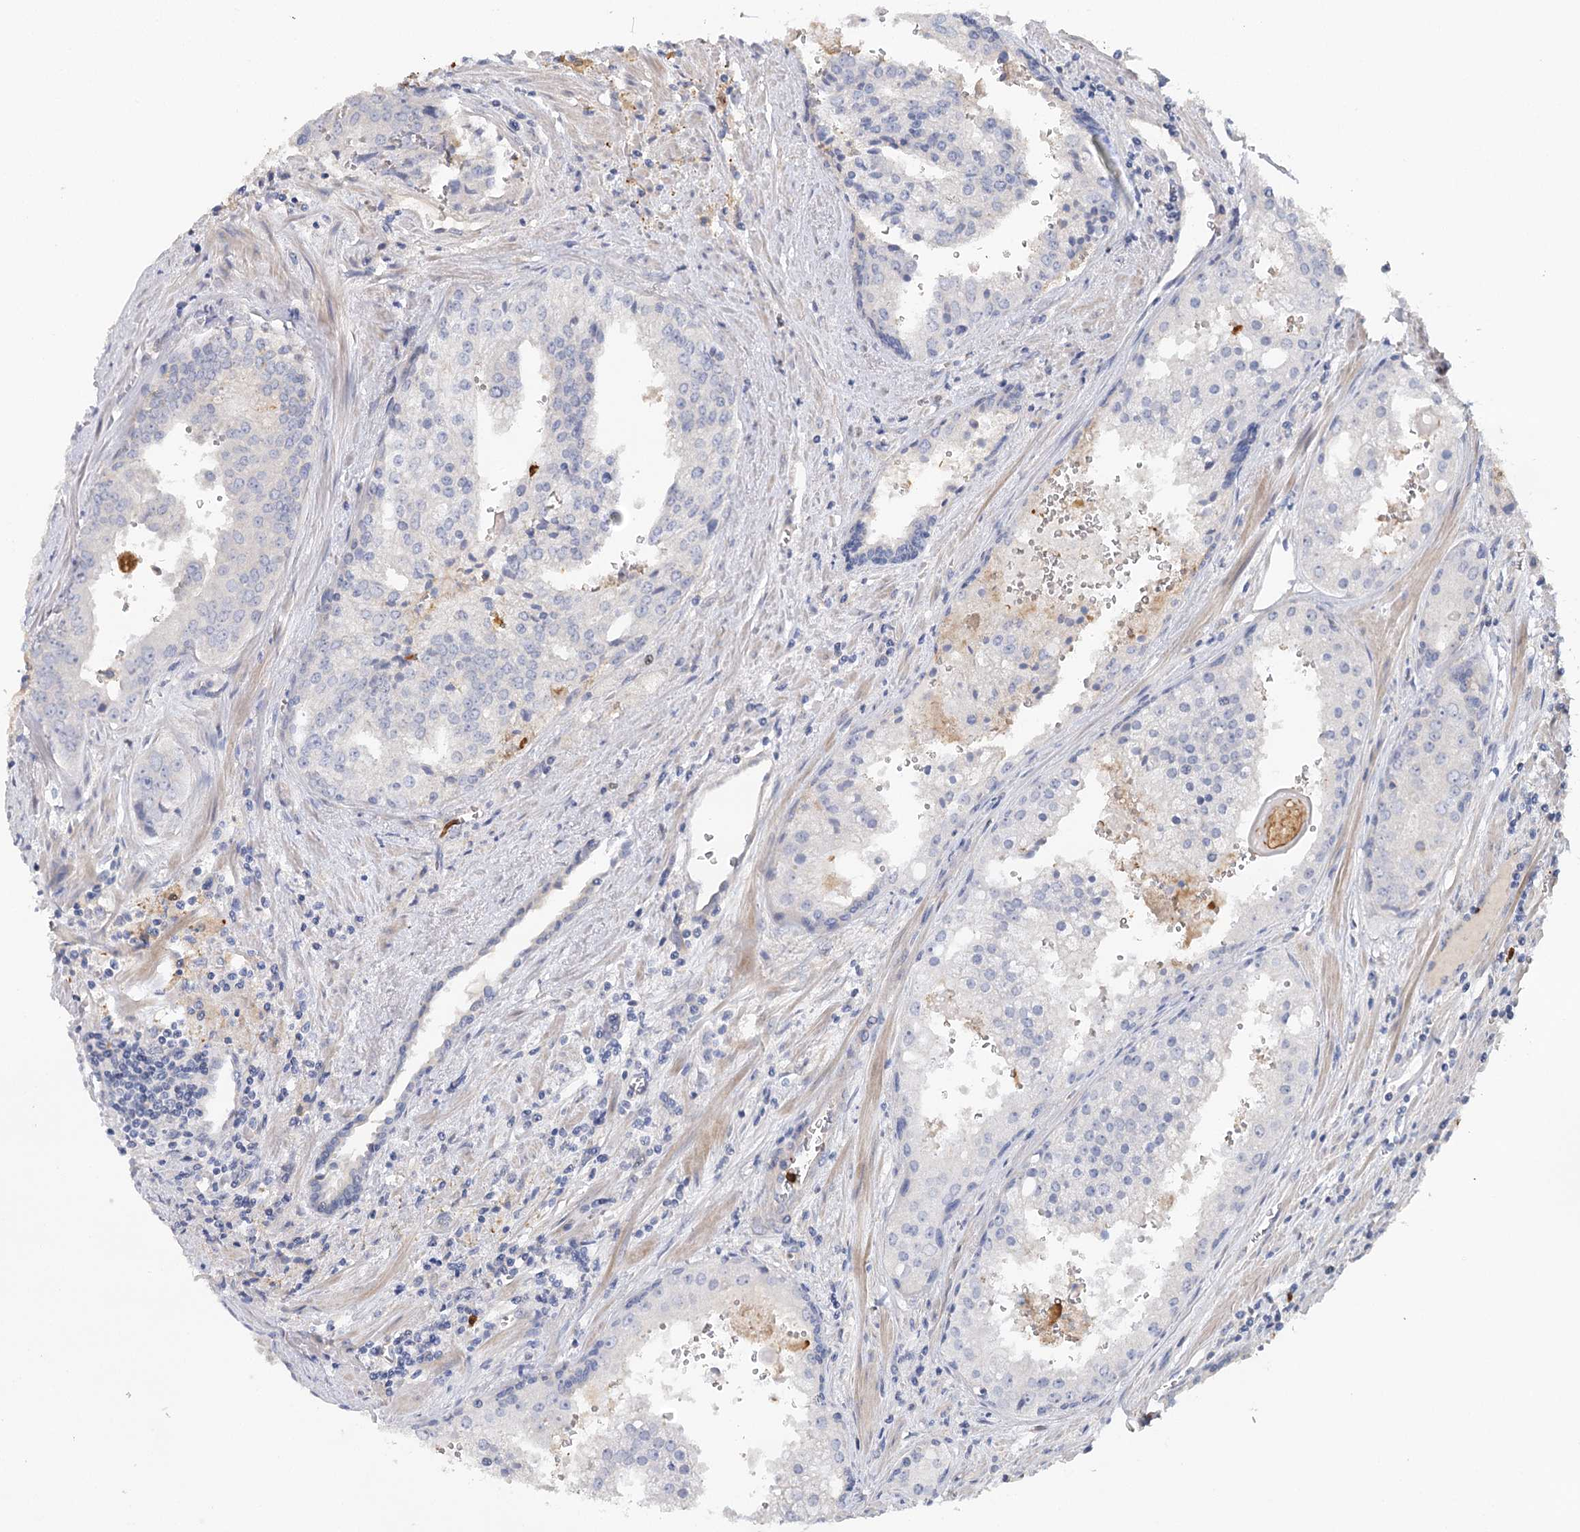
{"staining": {"intensity": "negative", "quantity": "none", "location": "none"}, "tissue": "prostate cancer", "cell_type": "Tumor cells", "image_type": "cancer", "snomed": [{"axis": "morphology", "description": "Adenocarcinoma, High grade"}, {"axis": "topography", "description": "Prostate"}], "caption": "High-grade adenocarcinoma (prostate) stained for a protein using immunohistochemistry (IHC) demonstrates no expression tumor cells.", "gene": "EPB41L5", "patient": {"sex": "male", "age": 68}}